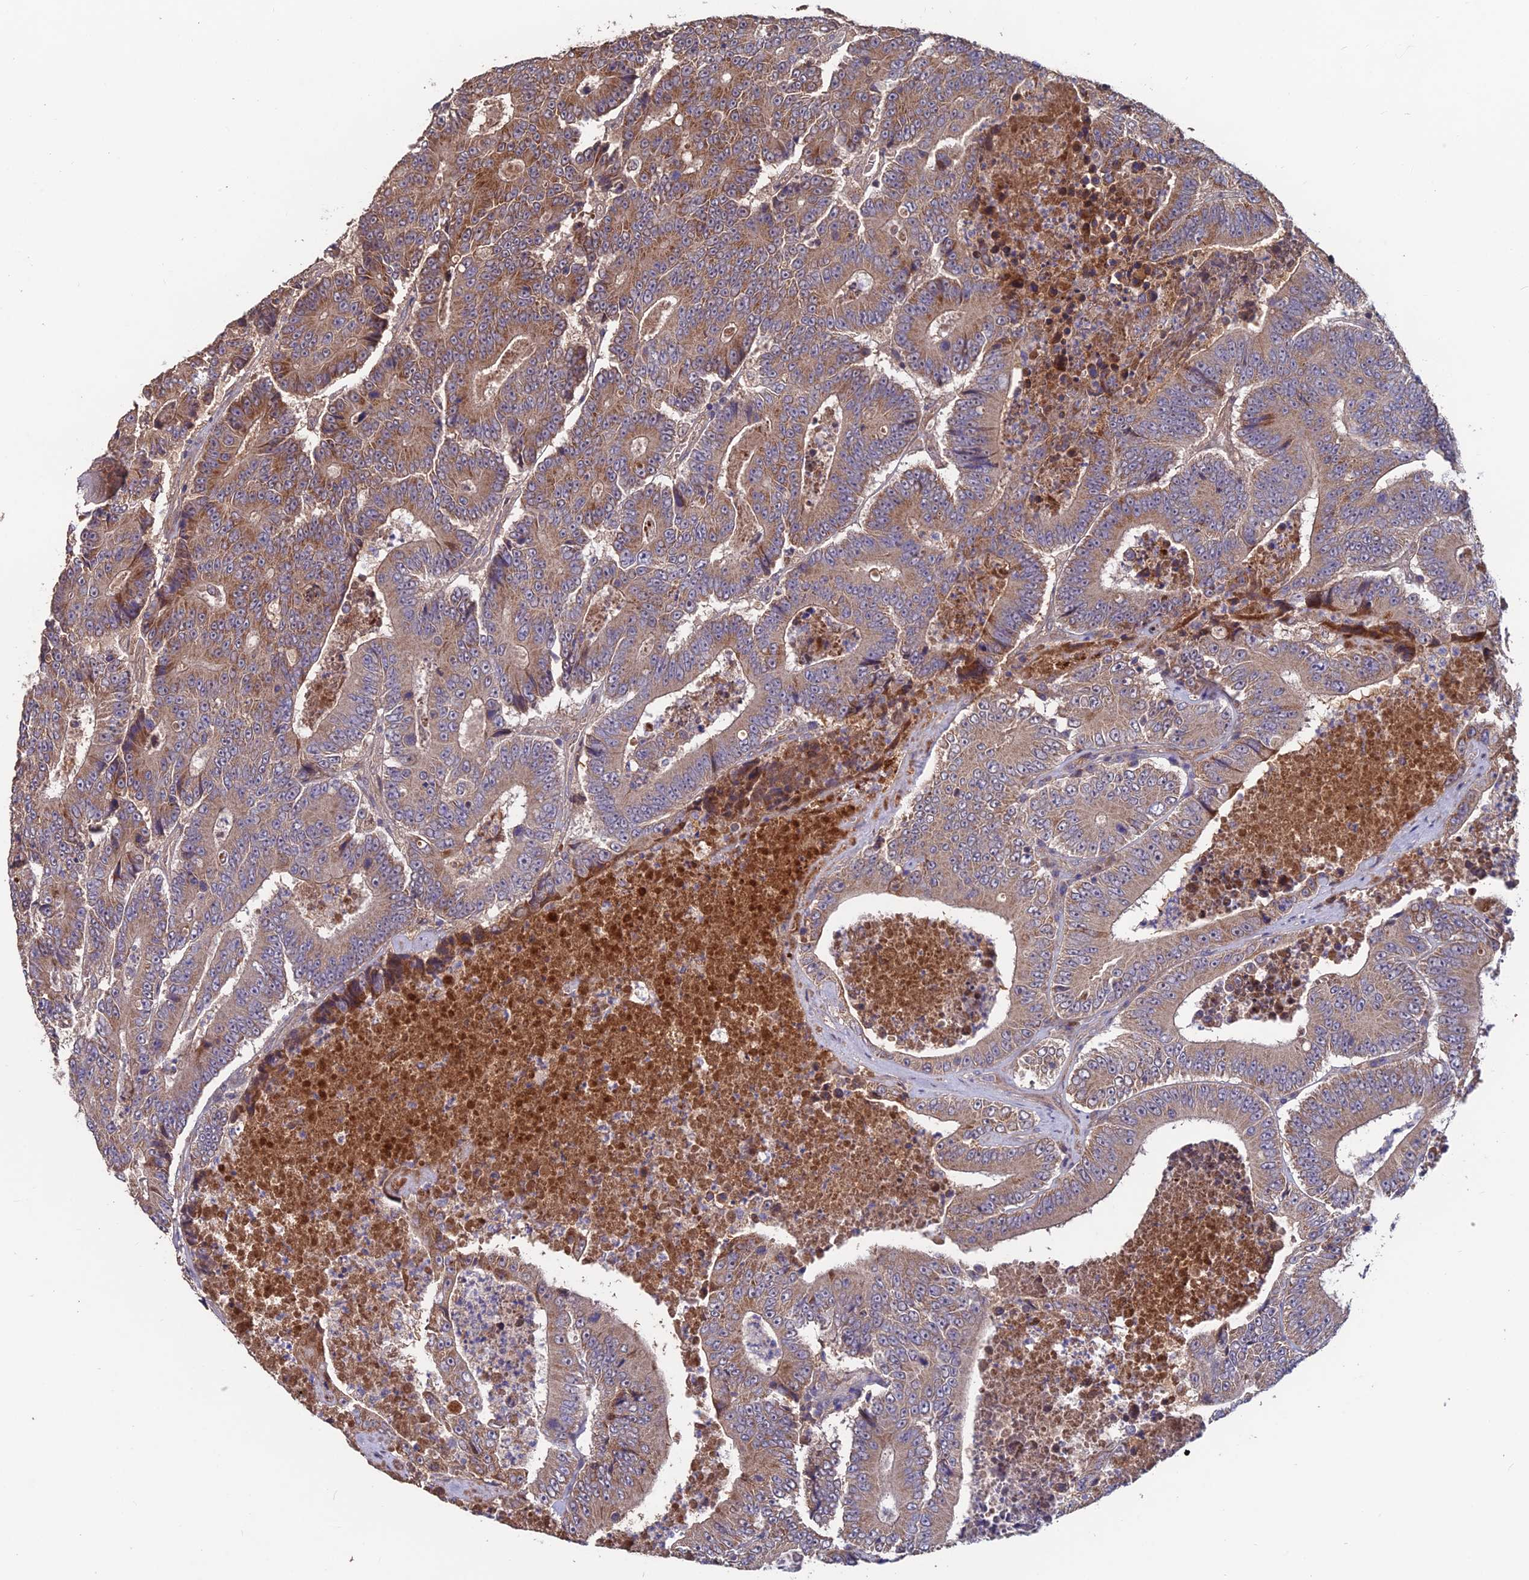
{"staining": {"intensity": "moderate", "quantity": ">75%", "location": "cytoplasmic/membranous"}, "tissue": "colorectal cancer", "cell_type": "Tumor cells", "image_type": "cancer", "snomed": [{"axis": "morphology", "description": "Adenocarcinoma, NOS"}, {"axis": "topography", "description": "Colon"}], "caption": "Immunohistochemistry of human colorectal adenocarcinoma exhibits medium levels of moderate cytoplasmic/membranous staining in about >75% of tumor cells.", "gene": "SHISA5", "patient": {"sex": "male", "age": 83}}